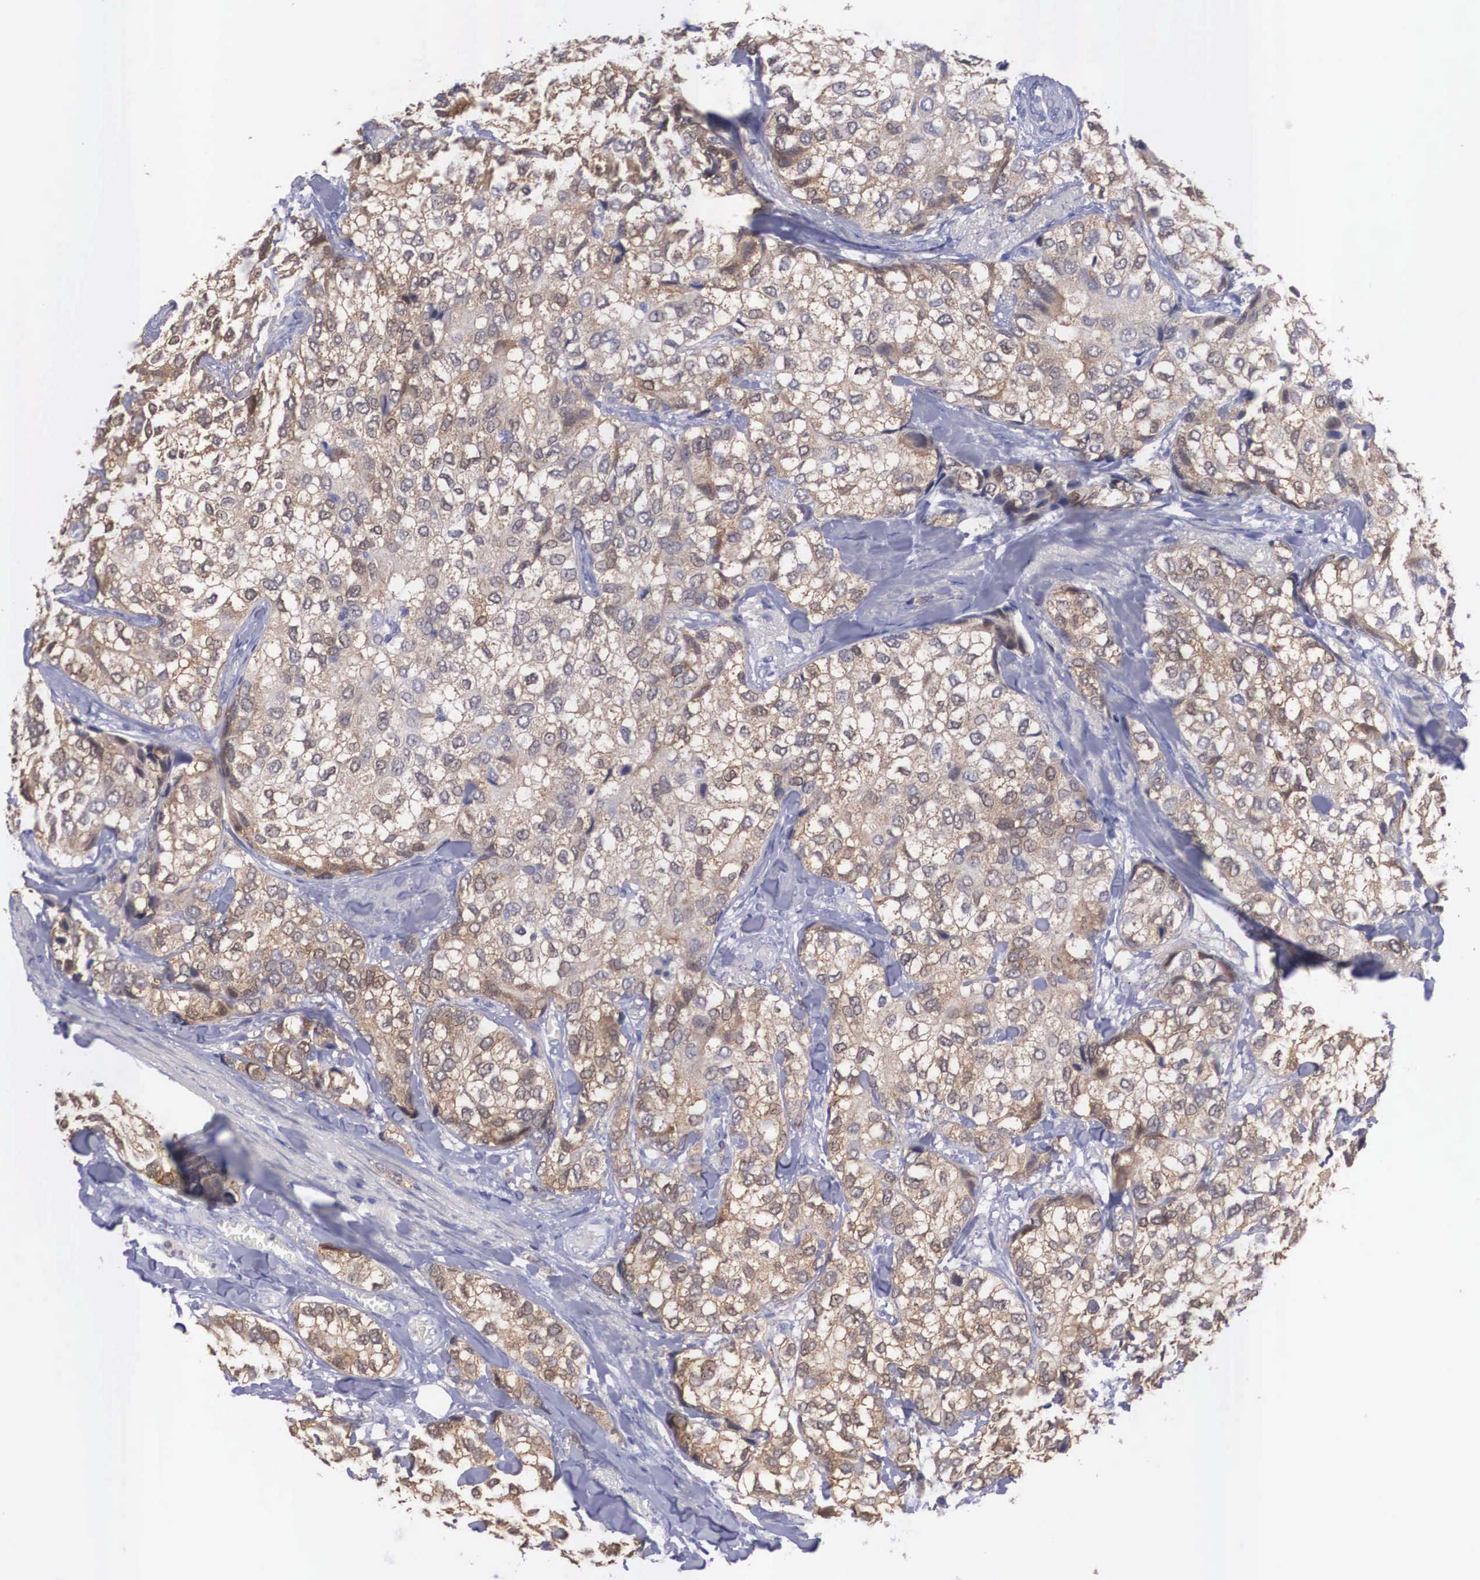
{"staining": {"intensity": "strong", "quantity": ">75%", "location": "cytoplasmic/membranous"}, "tissue": "breast cancer", "cell_type": "Tumor cells", "image_type": "cancer", "snomed": [{"axis": "morphology", "description": "Duct carcinoma"}, {"axis": "topography", "description": "Breast"}], "caption": "The immunohistochemical stain shows strong cytoplasmic/membranous expression in tumor cells of breast cancer tissue.", "gene": "REPS2", "patient": {"sex": "female", "age": 68}}